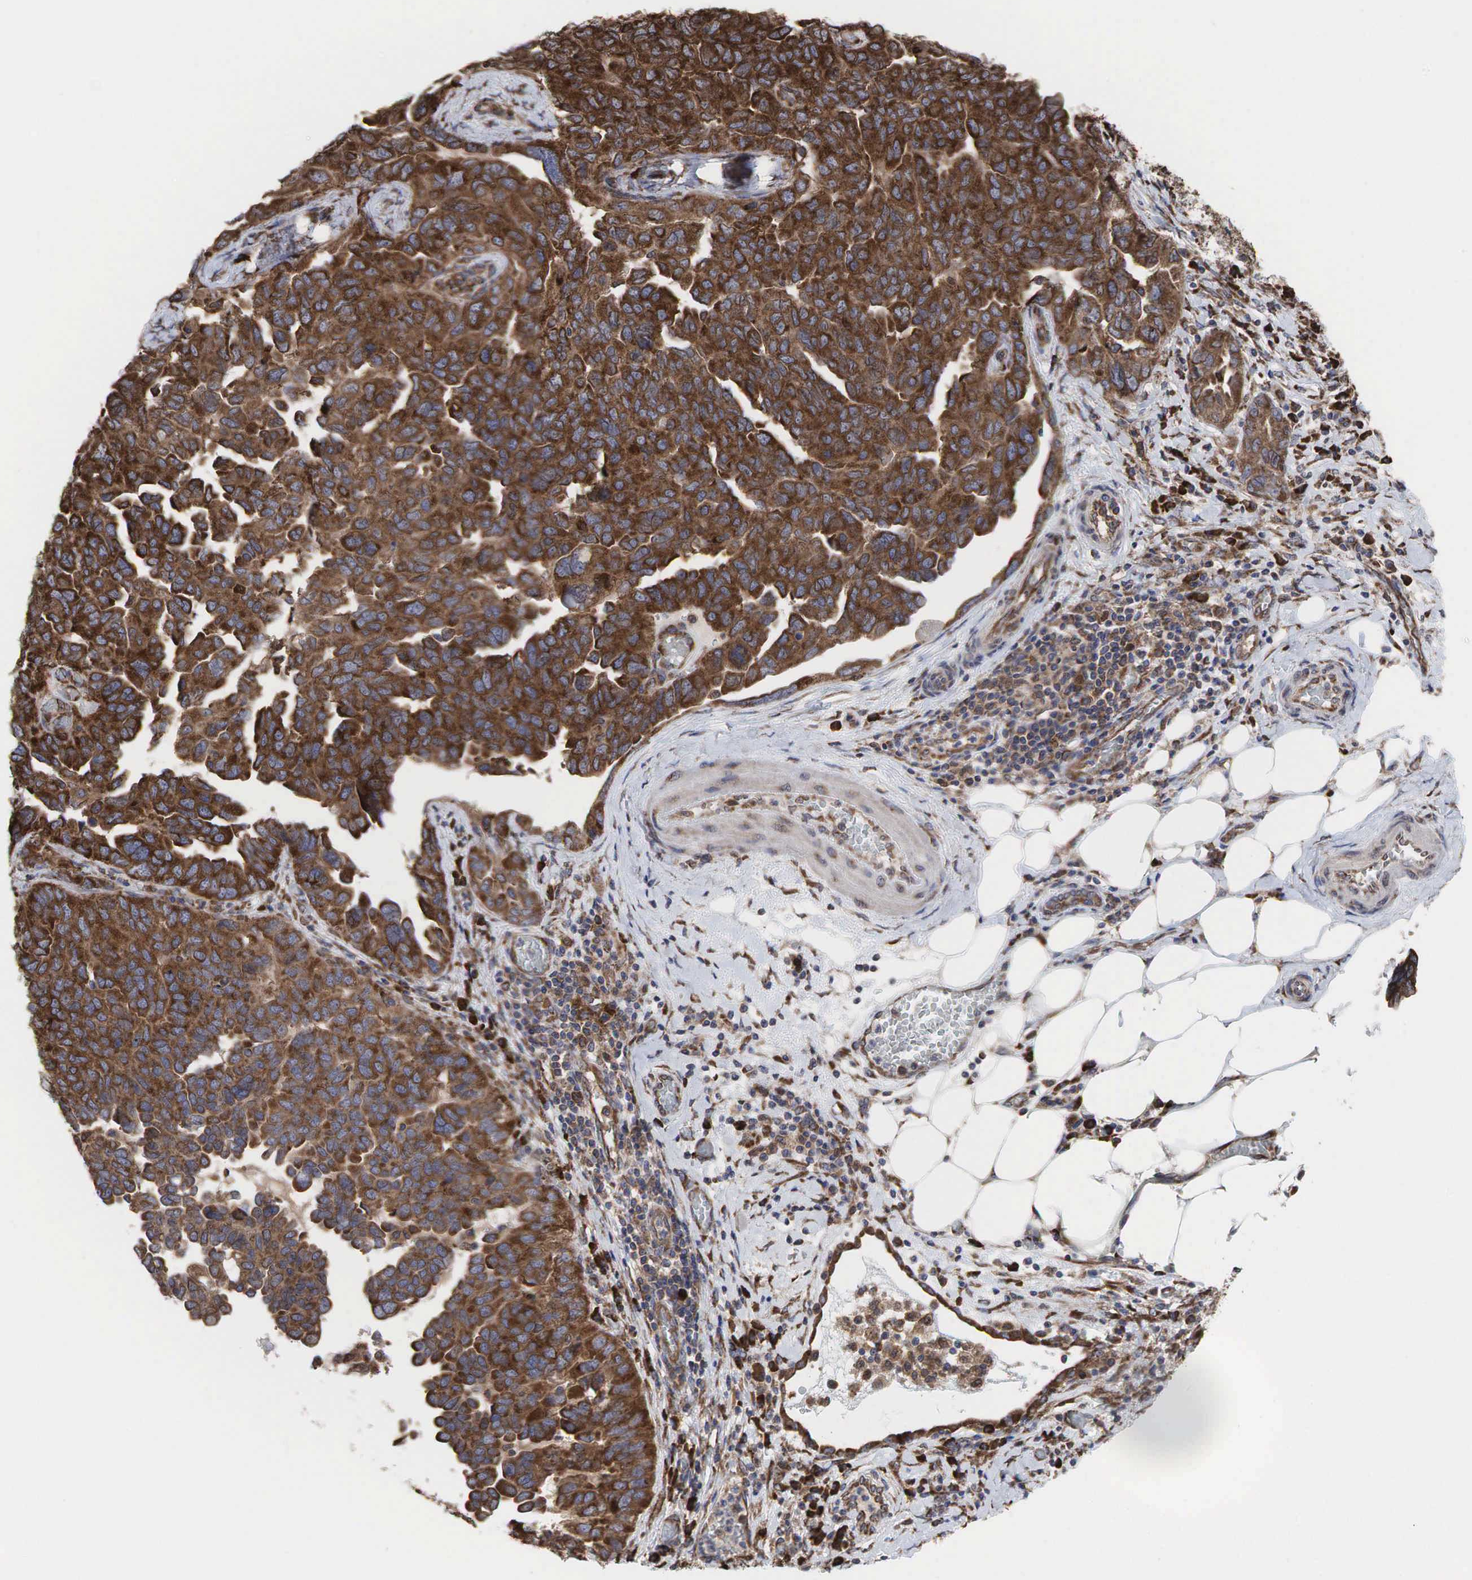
{"staining": {"intensity": "strong", "quantity": ">75%", "location": "cytoplasmic/membranous"}, "tissue": "ovarian cancer", "cell_type": "Tumor cells", "image_type": "cancer", "snomed": [{"axis": "morphology", "description": "Cystadenocarcinoma, serous, NOS"}, {"axis": "topography", "description": "Ovary"}], "caption": "Protein analysis of ovarian serous cystadenocarcinoma tissue displays strong cytoplasmic/membranous staining in about >75% of tumor cells. (Brightfield microscopy of DAB IHC at high magnification).", "gene": "PABPC5", "patient": {"sex": "female", "age": 64}}